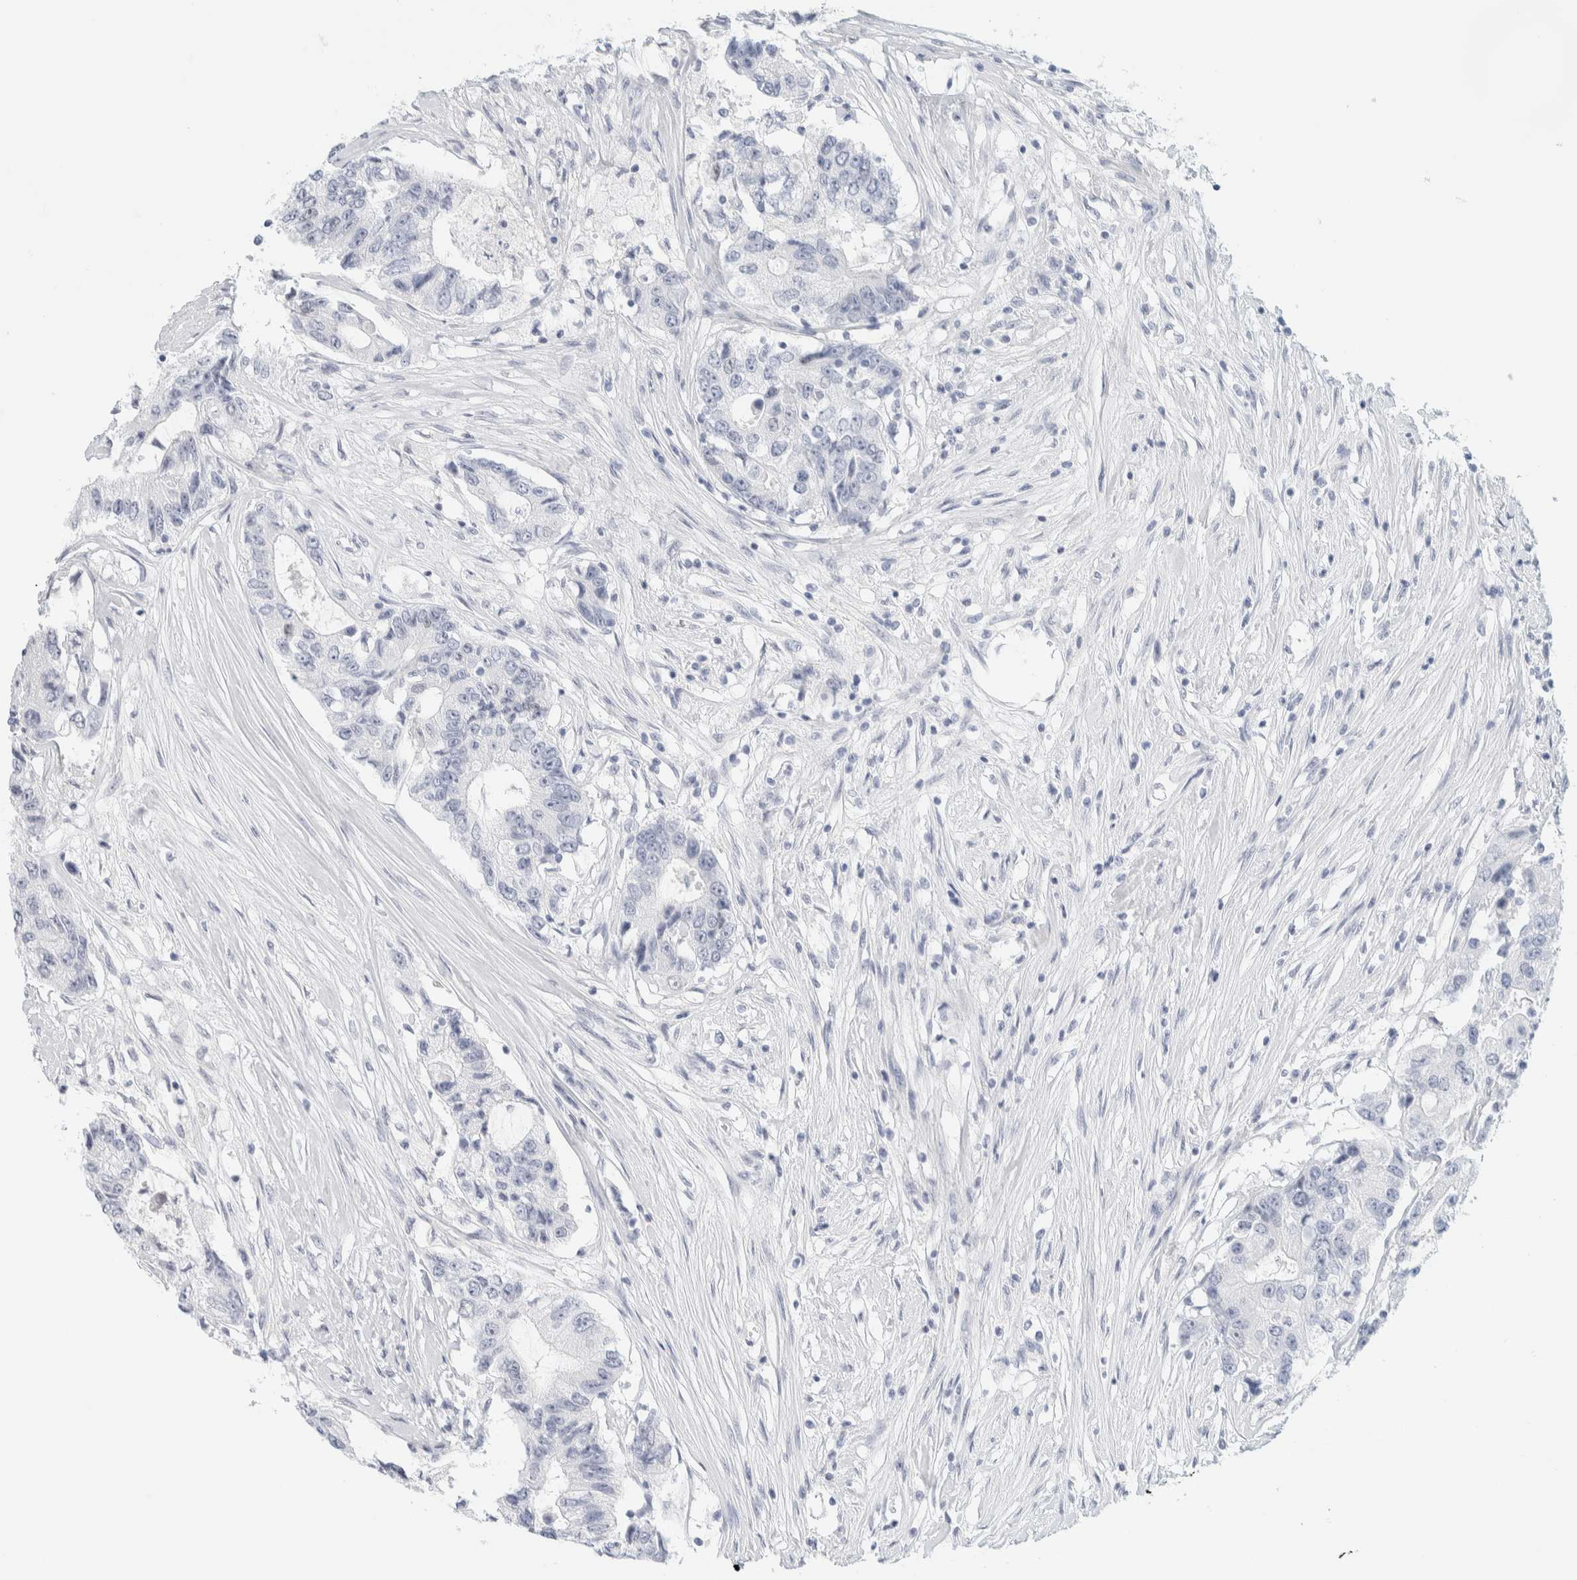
{"staining": {"intensity": "negative", "quantity": "none", "location": "none"}, "tissue": "colorectal cancer", "cell_type": "Tumor cells", "image_type": "cancer", "snomed": [{"axis": "morphology", "description": "Adenocarcinoma, NOS"}, {"axis": "topography", "description": "Colon"}], "caption": "Tumor cells show no significant protein staining in colorectal adenocarcinoma.", "gene": "ATCAY", "patient": {"sex": "female", "age": 77}}